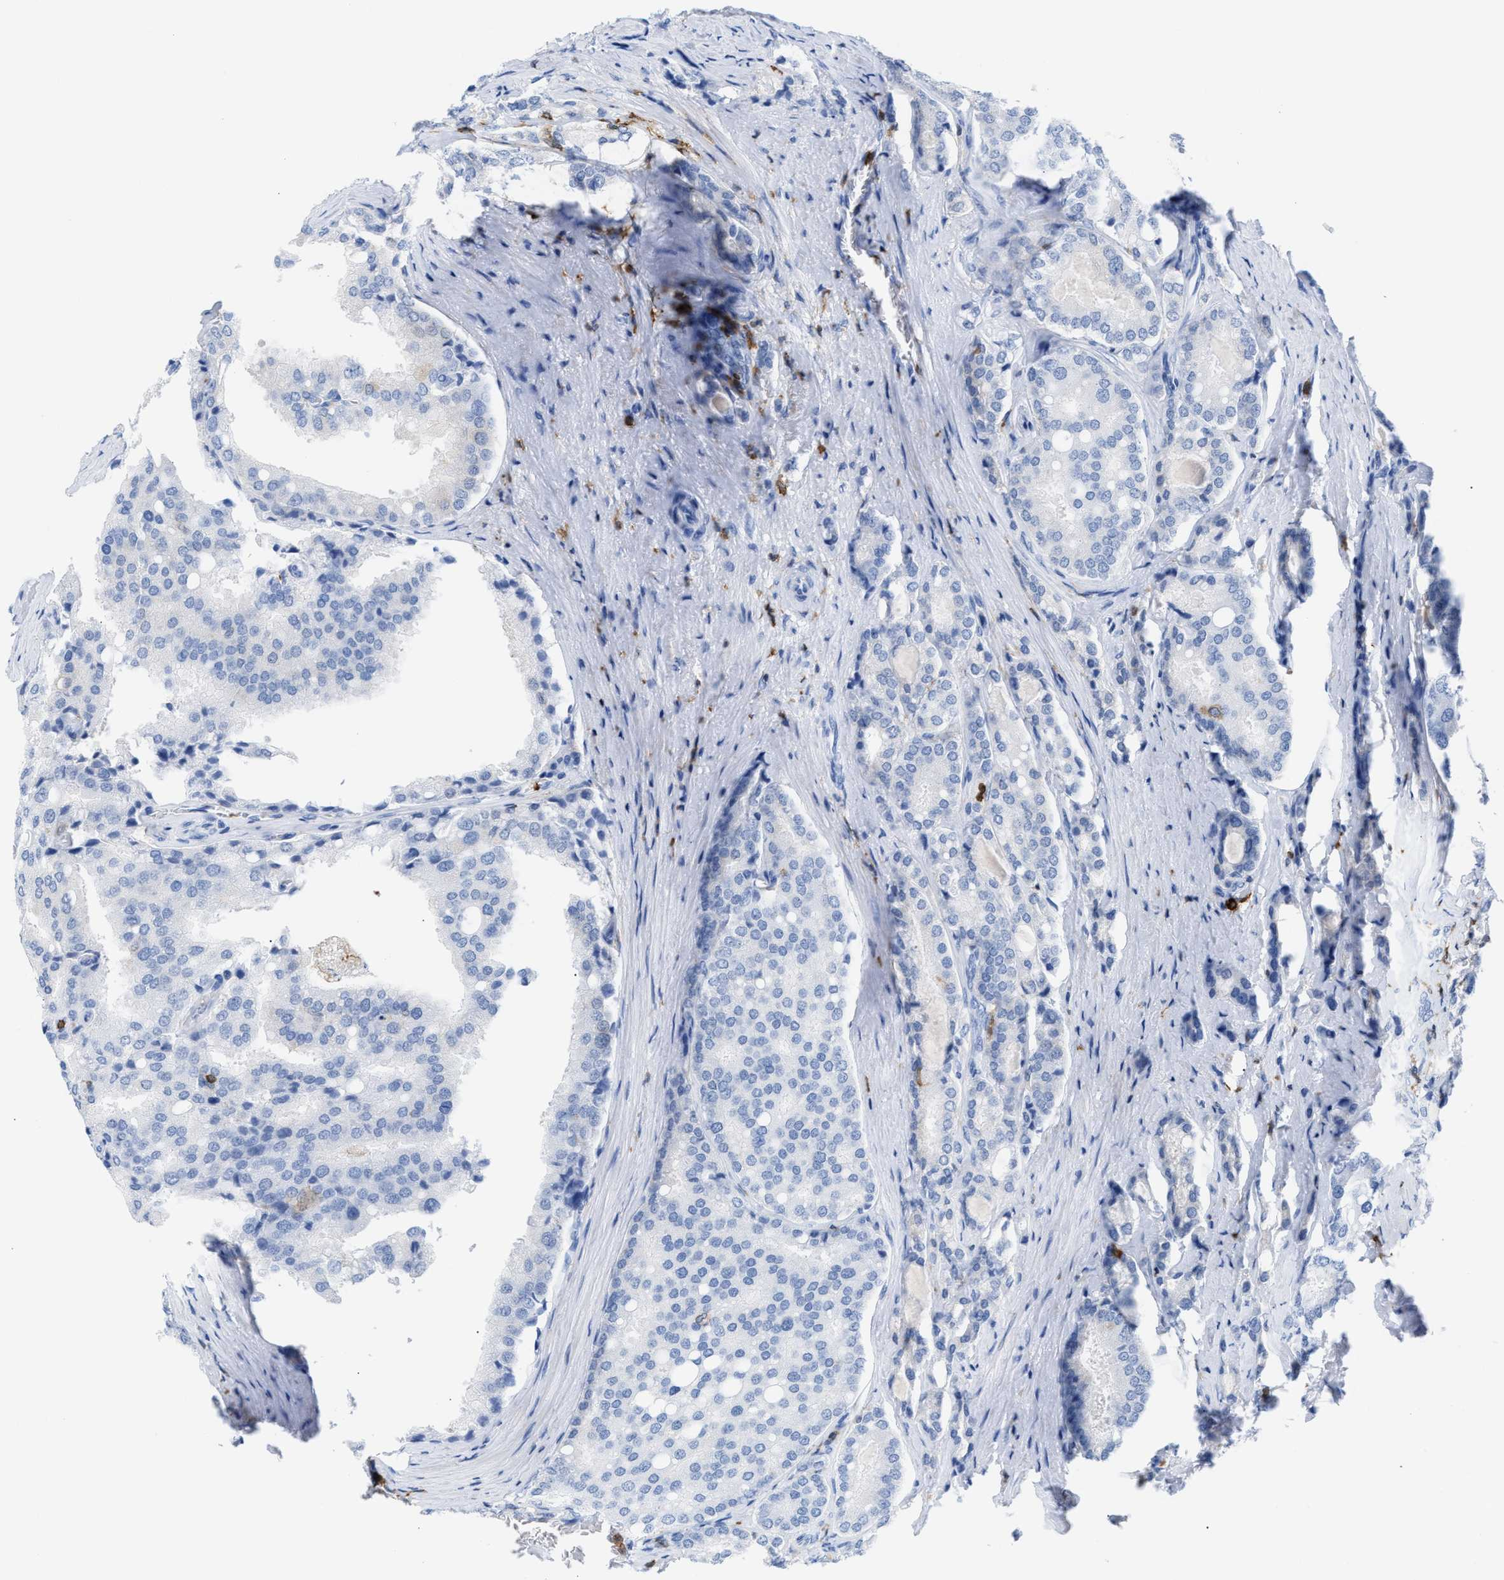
{"staining": {"intensity": "negative", "quantity": "none", "location": "none"}, "tissue": "prostate cancer", "cell_type": "Tumor cells", "image_type": "cancer", "snomed": [{"axis": "morphology", "description": "Adenocarcinoma, High grade"}, {"axis": "topography", "description": "Prostate"}], "caption": "Human prostate cancer stained for a protein using IHC reveals no staining in tumor cells.", "gene": "LCP1", "patient": {"sex": "male", "age": 50}}